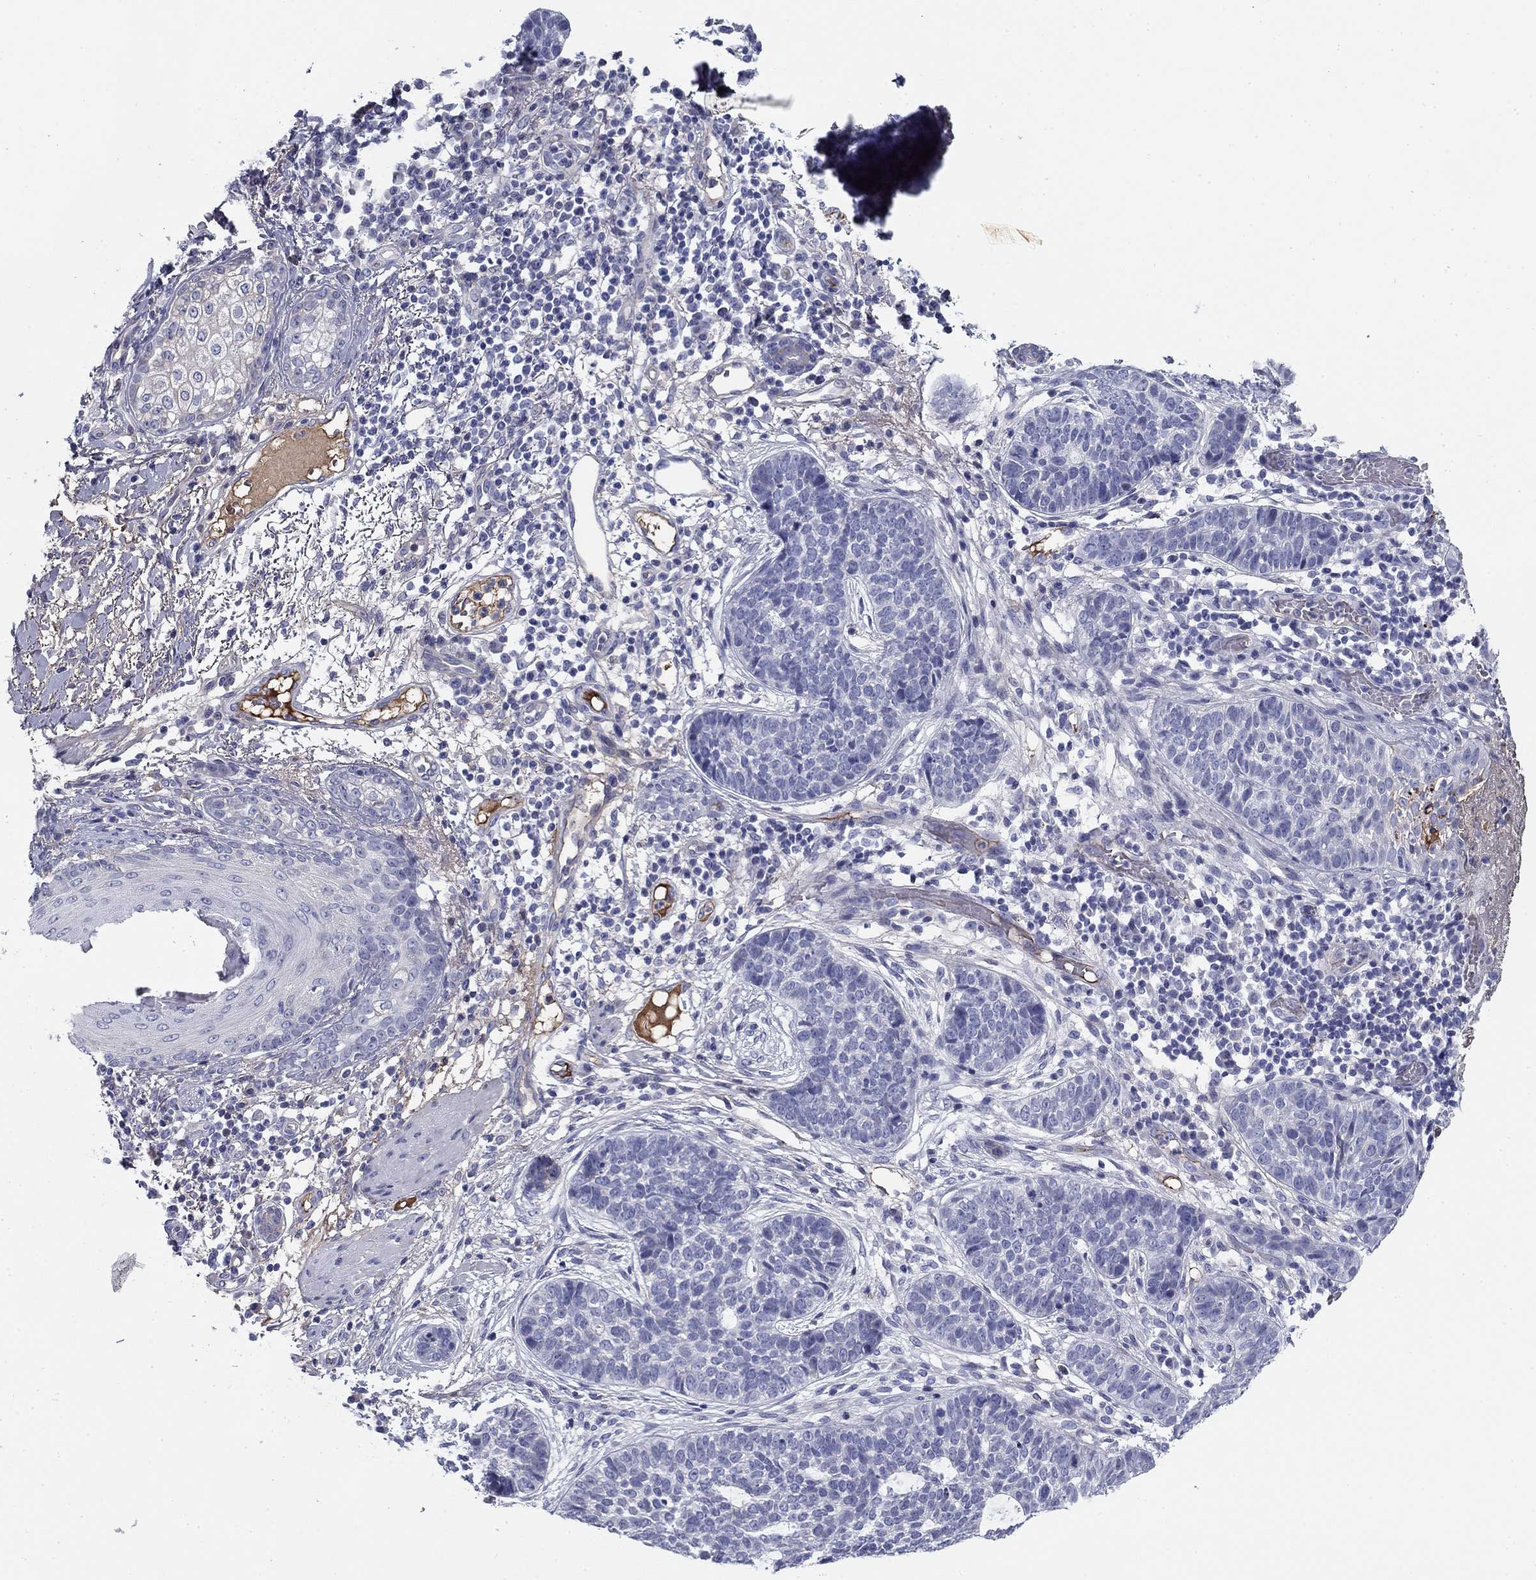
{"staining": {"intensity": "negative", "quantity": "none", "location": "none"}, "tissue": "skin cancer", "cell_type": "Tumor cells", "image_type": "cancer", "snomed": [{"axis": "morphology", "description": "Squamous cell carcinoma, NOS"}, {"axis": "topography", "description": "Skin"}], "caption": "Tumor cells show no significant protein expression in squamous cell carcinoma (skin).", "gene": "CPLX4", "patient": {"sex": "male", "age": 88}}